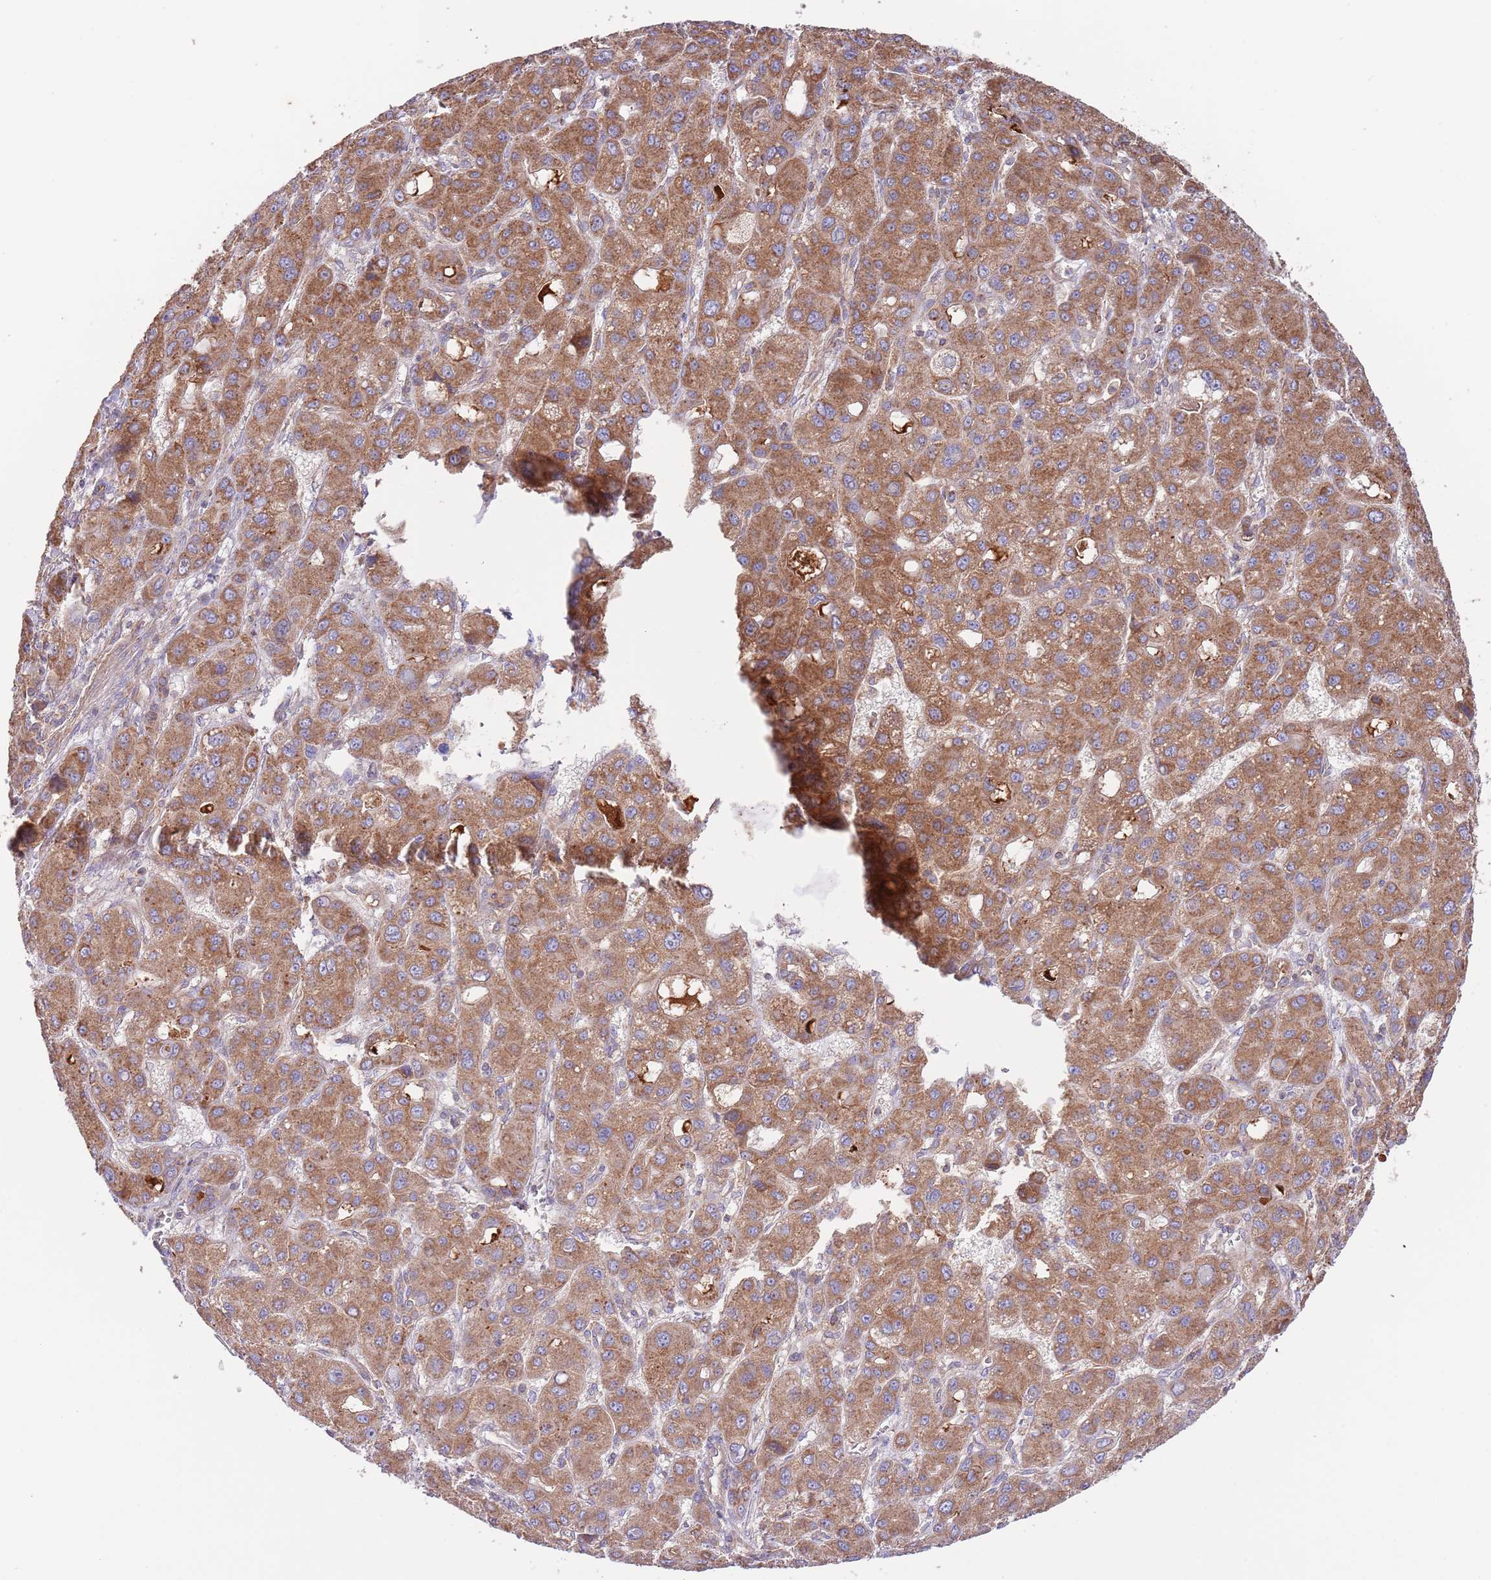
{"staining": {"intensity": "moderate", "quantity": ">75%", "location": "cytoplasmic/membranous"}, "tissue": "liver cancer", "cell_type": "Tumor cells", "image_type": "cancer", "snomed": [{"axis": "morphology", "description": "Carcinoma, Hepatocellular, NOS"}, {"axis": "topography", "description": "Liver"}], "caption": "Immunohistochemical staining of human hepatocellular carcinoma (liver) exhibits medium levels of moderate cytoplasmic/membranous staining in about >75% of tumor cells. The protein is shown in brown color, while the nuclei are stained blue.", "gene": "DNAJA3", "patient": {"sex": "male", "age": 55}}